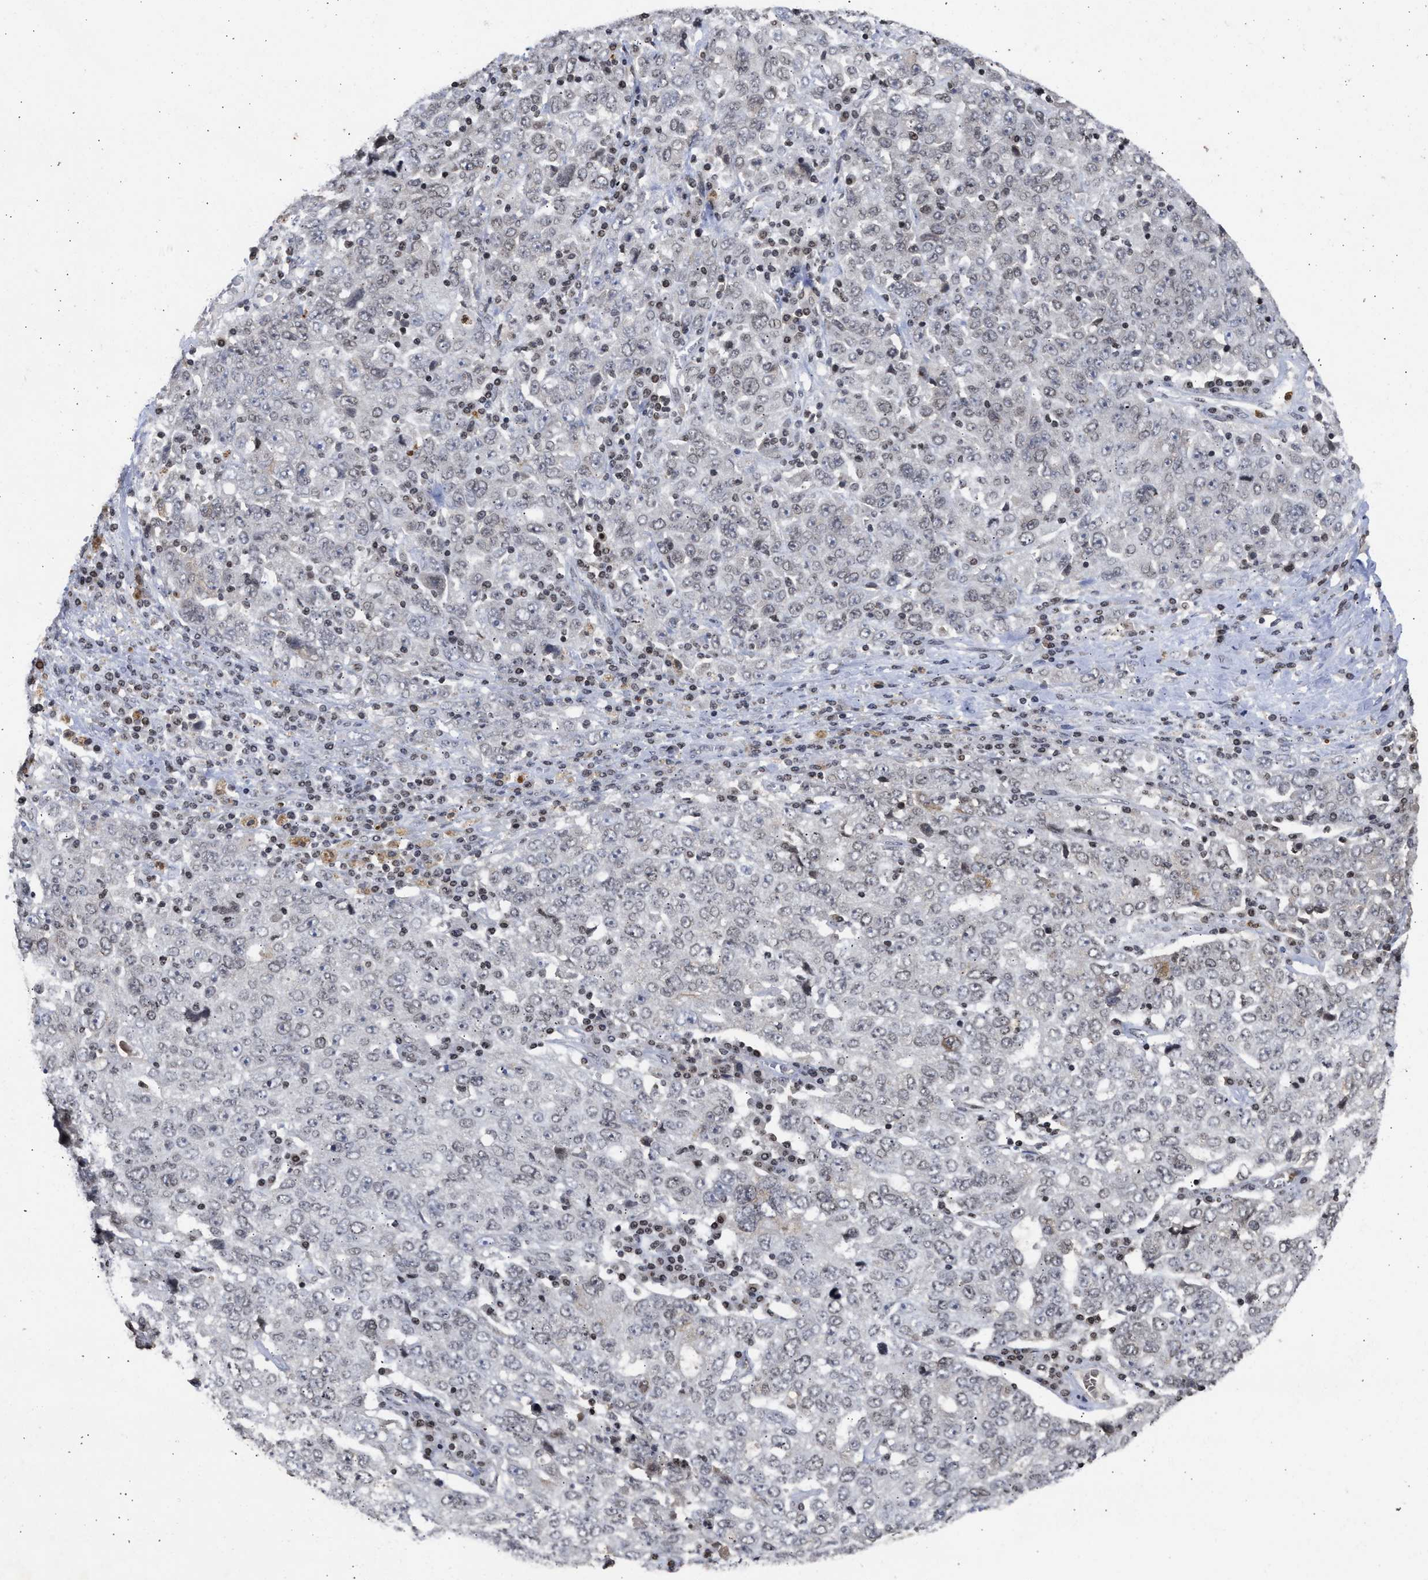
{"staining": {"intensity": "negative", "quantity": "none", "location": "none"}, "tissue": "ovarian cancer", "cell_type": "Tumor cells", "image_type": "cancer", "snomed": [{"axis": "morphology", "description": "Carcinoma, endometroid"}, {"axis": "topography", "description": "Ovary"}], "caption": "Immunohistochemistry (IHC) histopathology image of human ovarian cancer stained for a protein (brown), which demonstrates no expression in tumor cells. The staining was performed using DAB (3,3'-diaminobenzidine) to visualize the protein expression in brown, while the nuclei were stained in blue with hematoxylin (Magnification: 20x).", "gene": "ENSG00000142539", "patient": {"sex": "female", "age": 62}}